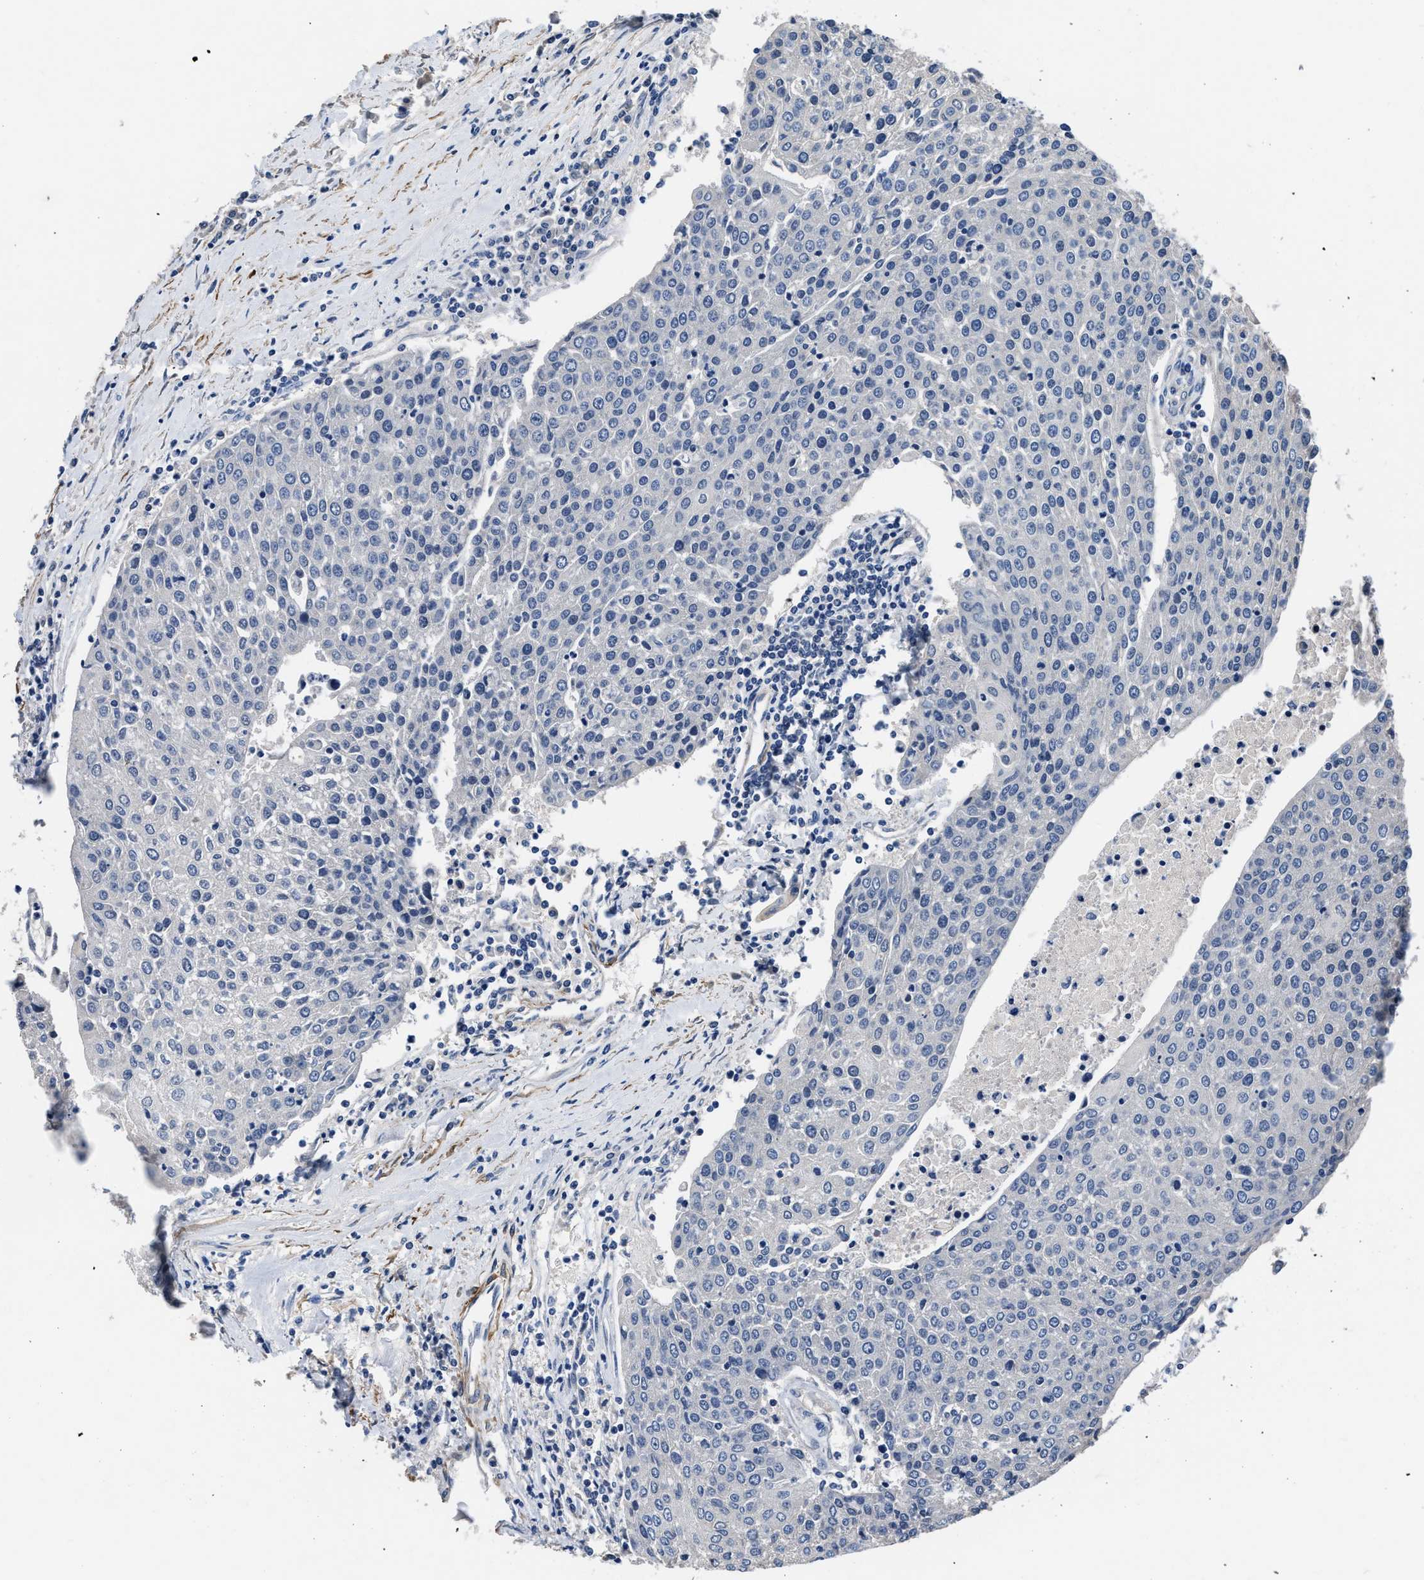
{"staining": {"intensity": "negative", "quantity": "none", "location": "none"}, "tissue": "urothelial cancer", "cell_type": "Tumor cells", "image_type": "cancer", "snomed": [{"axis": "morphology", "description": "Urothelial carcinoma, High grade"}, {"axis": "topography", "description": "Urinary bladder"}], "caption": "Protein analysis of high-grade urothelial carcinoma reveals no significant staining in tumor cells.", "gene": "LANCL2", "patient": {"sex": "female", "age": 85}}